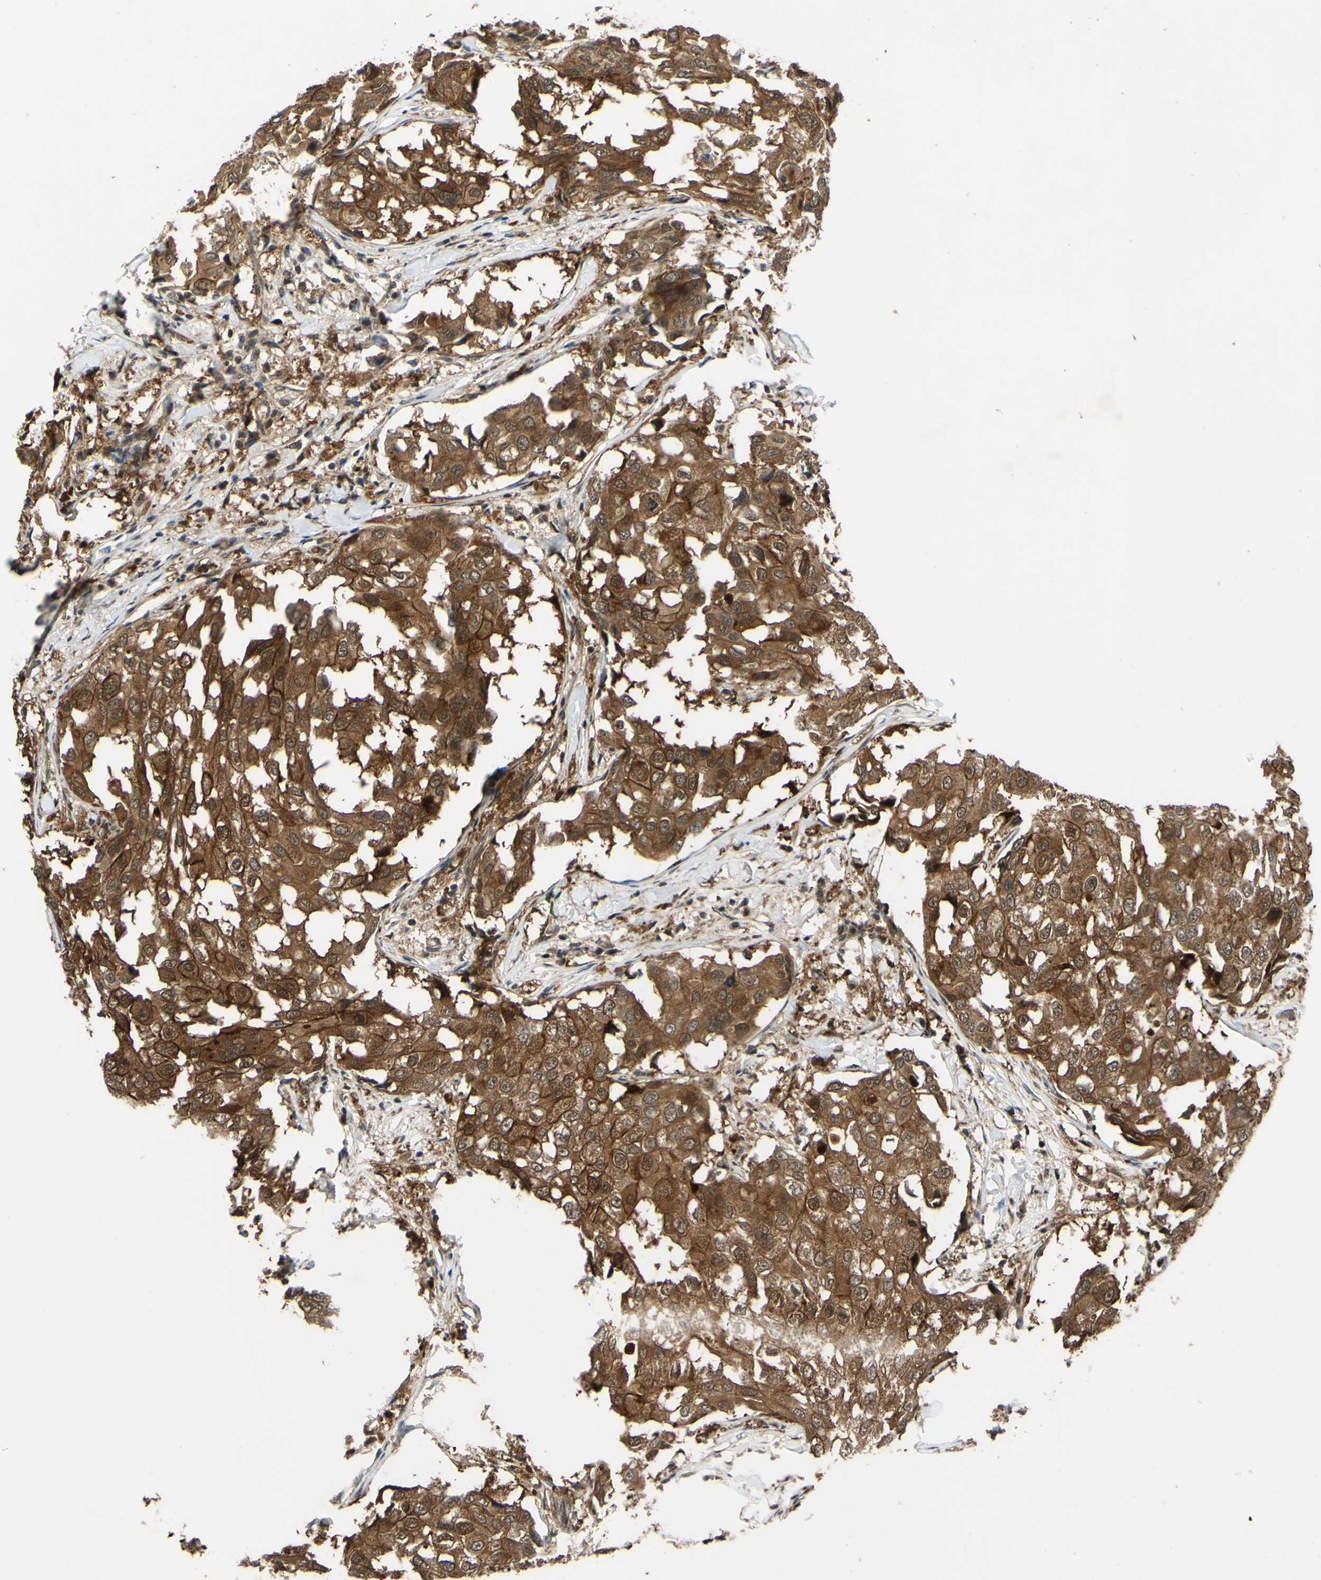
{"staining": {"intensity": "strong", "quantity": ">75%", "location": "cytoplasmic/membranous"}, "tissue": "breast cancer", "cell_type": "Tumor cells", "image_type": "cancer", "snomed": [{"axis": "morphology", "description": "Duct carcinoma"}, {"axis": "topography", "description": "Breast"}], "caption": "Protein expression analysis of human breast cancer (intraductal carcinoma) reveals strong cytoplasmic/membranous expression in about >75% of tumor cells.", "gene": "ABCC8", "patient": {"sex": "female", "age": 27}}